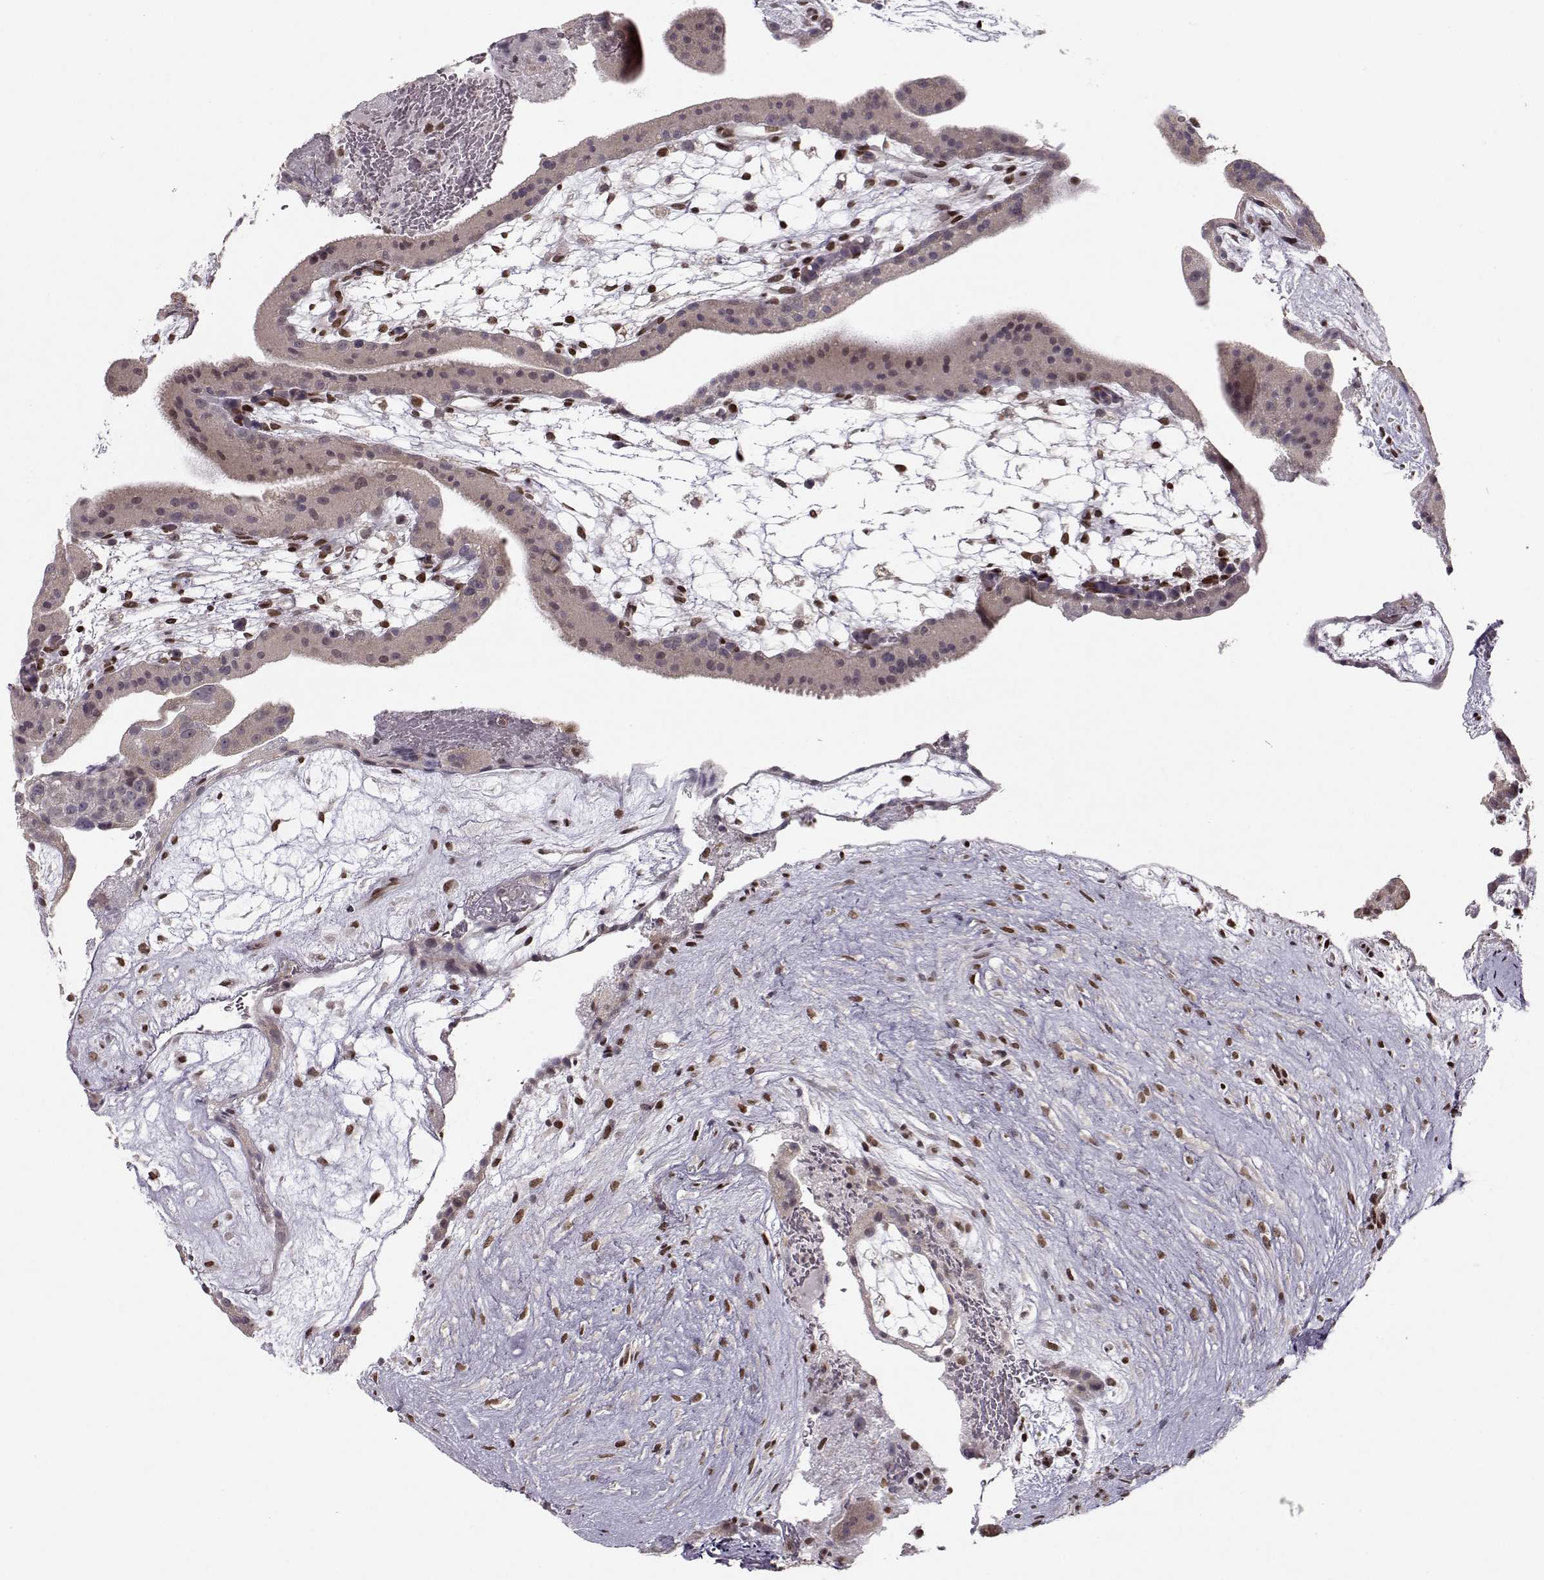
{"staining": {"intensity": "strong", "quantity": ">75%", "location": "nuclear"}, "tissue": "placenta", "cell_type": "Decidual cells", "image_type": "normal", "snomed": [{"axis": "morphology", "description": "Normal tissue, NOS"}, {"axis": "topography", "description": "Placenta"}], "caption": "This is an image of immunohistochemistry staining of benign placenta, which shows strong staining in the nuclear of decidual cells.", "gene": "RAI1", "patient": {"sex": "female", "age": 19}}